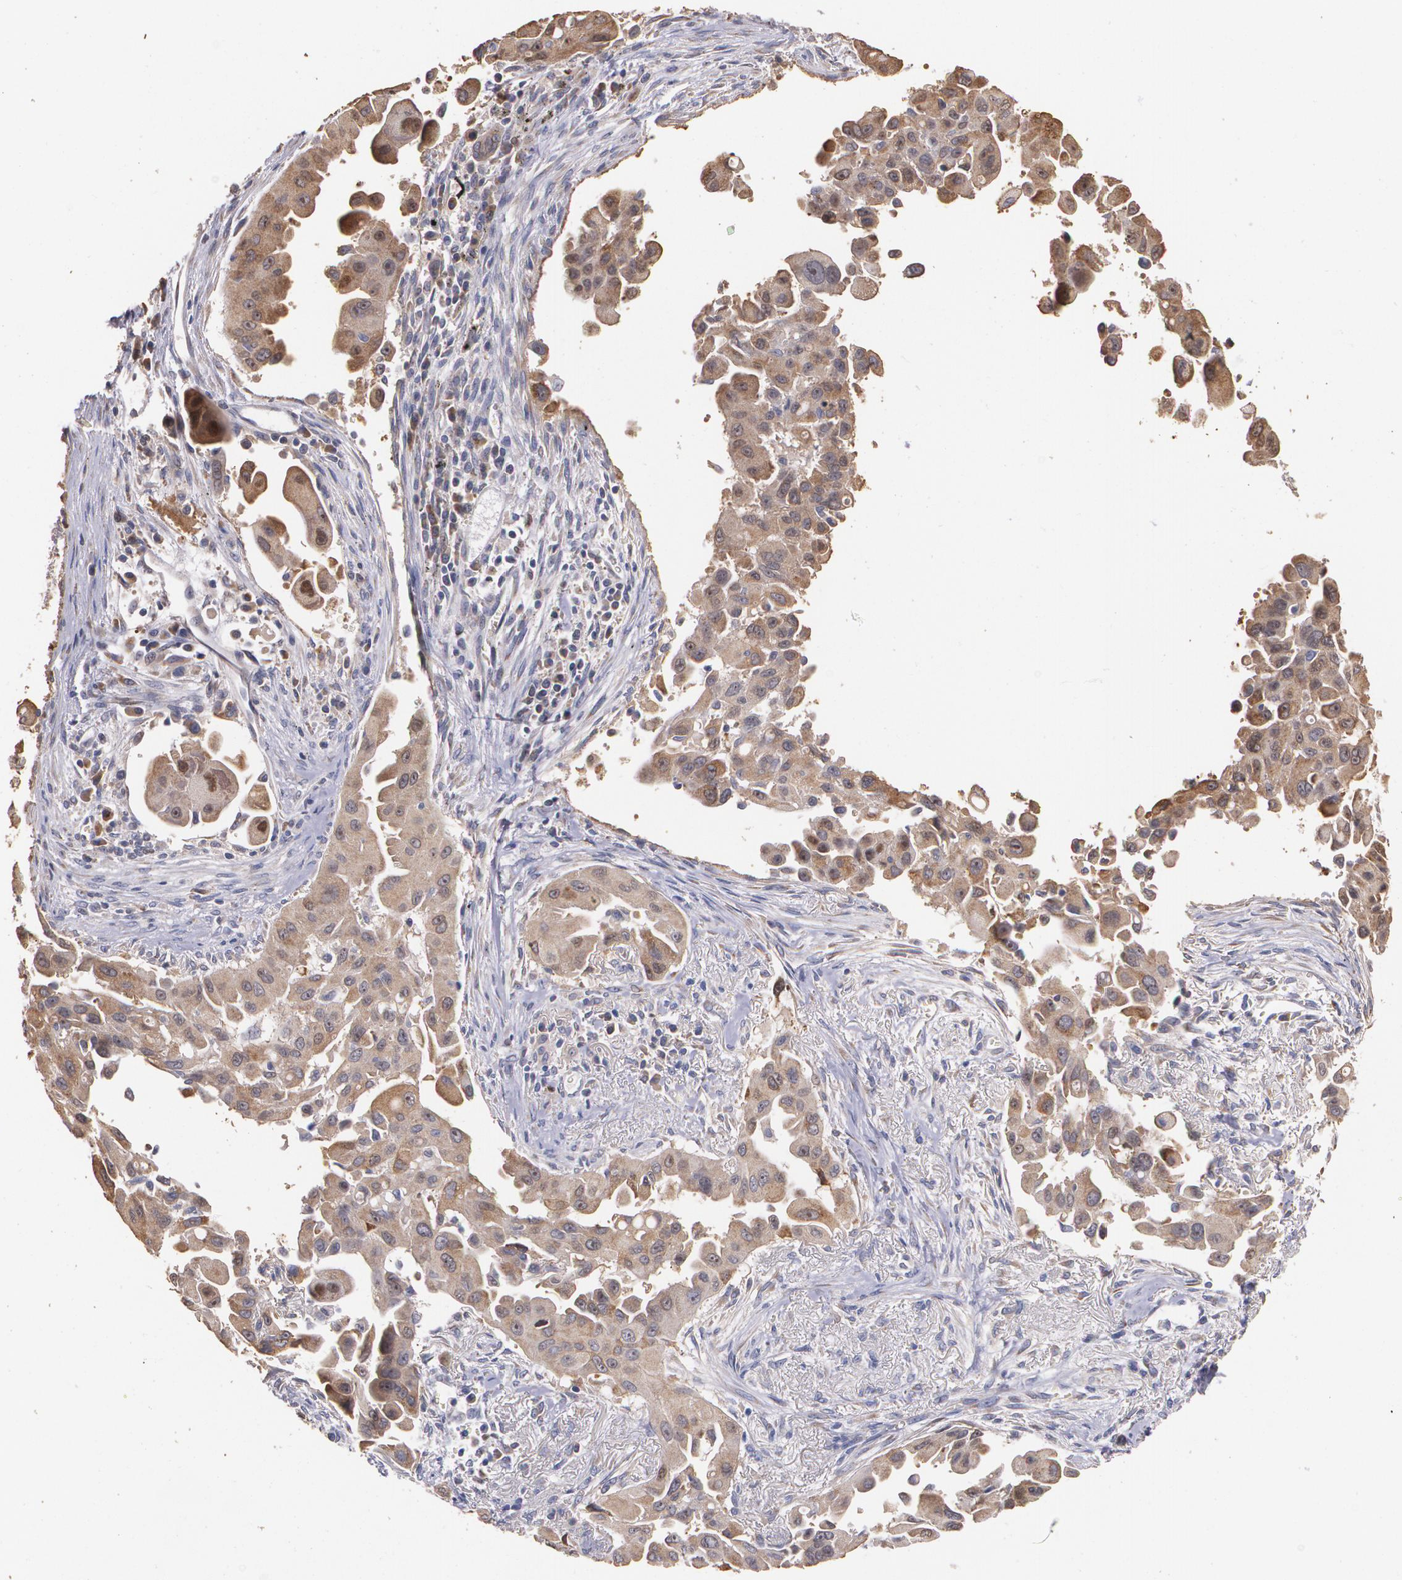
{"staining": {"intensity": "moderate", "quantity": ">75%", "location": "cytoplasmic/membranous"}, "tissue": "lung cancer", "cell_type": "Tumor cells", "image_type": "cancer", "snomed": [{"axis": "morphology", "description": "Adenocarcinoma, NOS"}, {"axis": "topography", "description": "Lung"}], "caption": "High-power microscopy captured an immunohistochemistry micrograph of adenocarcinoma (lung), revealing moderate cytoplasmic/membranous positivity in approximately >75% of tumor cells. (brown staining indicates protein expression, while blue staining denotes nuclei).", "gene": "ATF3", "patient": {"sex": "male", "age": 68}}